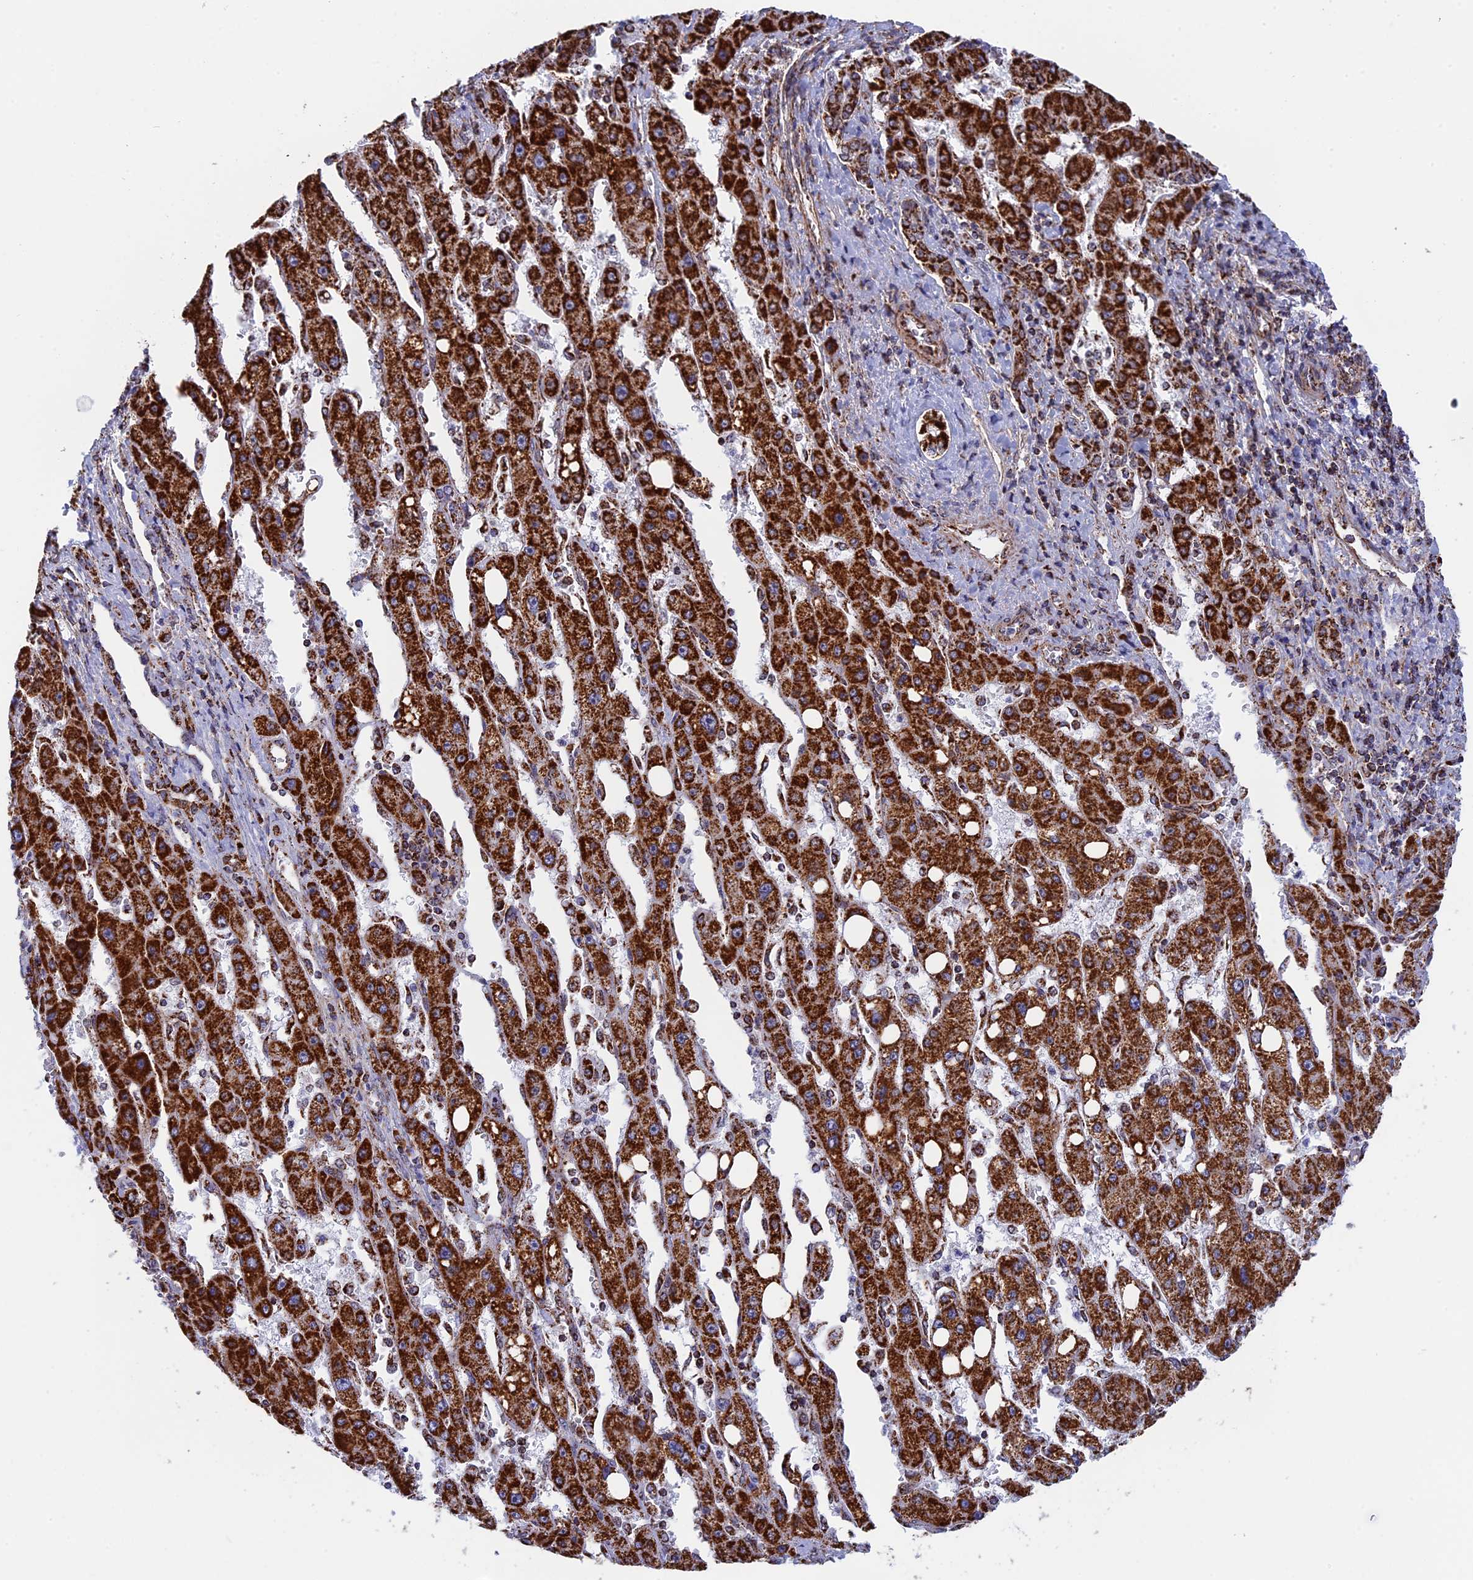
{"staining": {"intensity": "strong", "quantity": ">75%", "location": "cytoplasmic/membranous"}, "tissue": "liver cancer", "cell_type": "Tumor cells", "image_type": "cancer", "snomed": [{"axis": "morphology", "description": "Carcinoma, Hepatocellular, NOS"}, {"axis": "topography", "description": "Liver"}], "caption": "Strong cytoplasmic/membranous staining for a protein is appreciated in about >75% of tumor cells of hepatocellular carcinoma (liver) using immunohistochemistry (IHC).", "gene": "CDC16", "patient": {"sex": "female", "age": 73}}